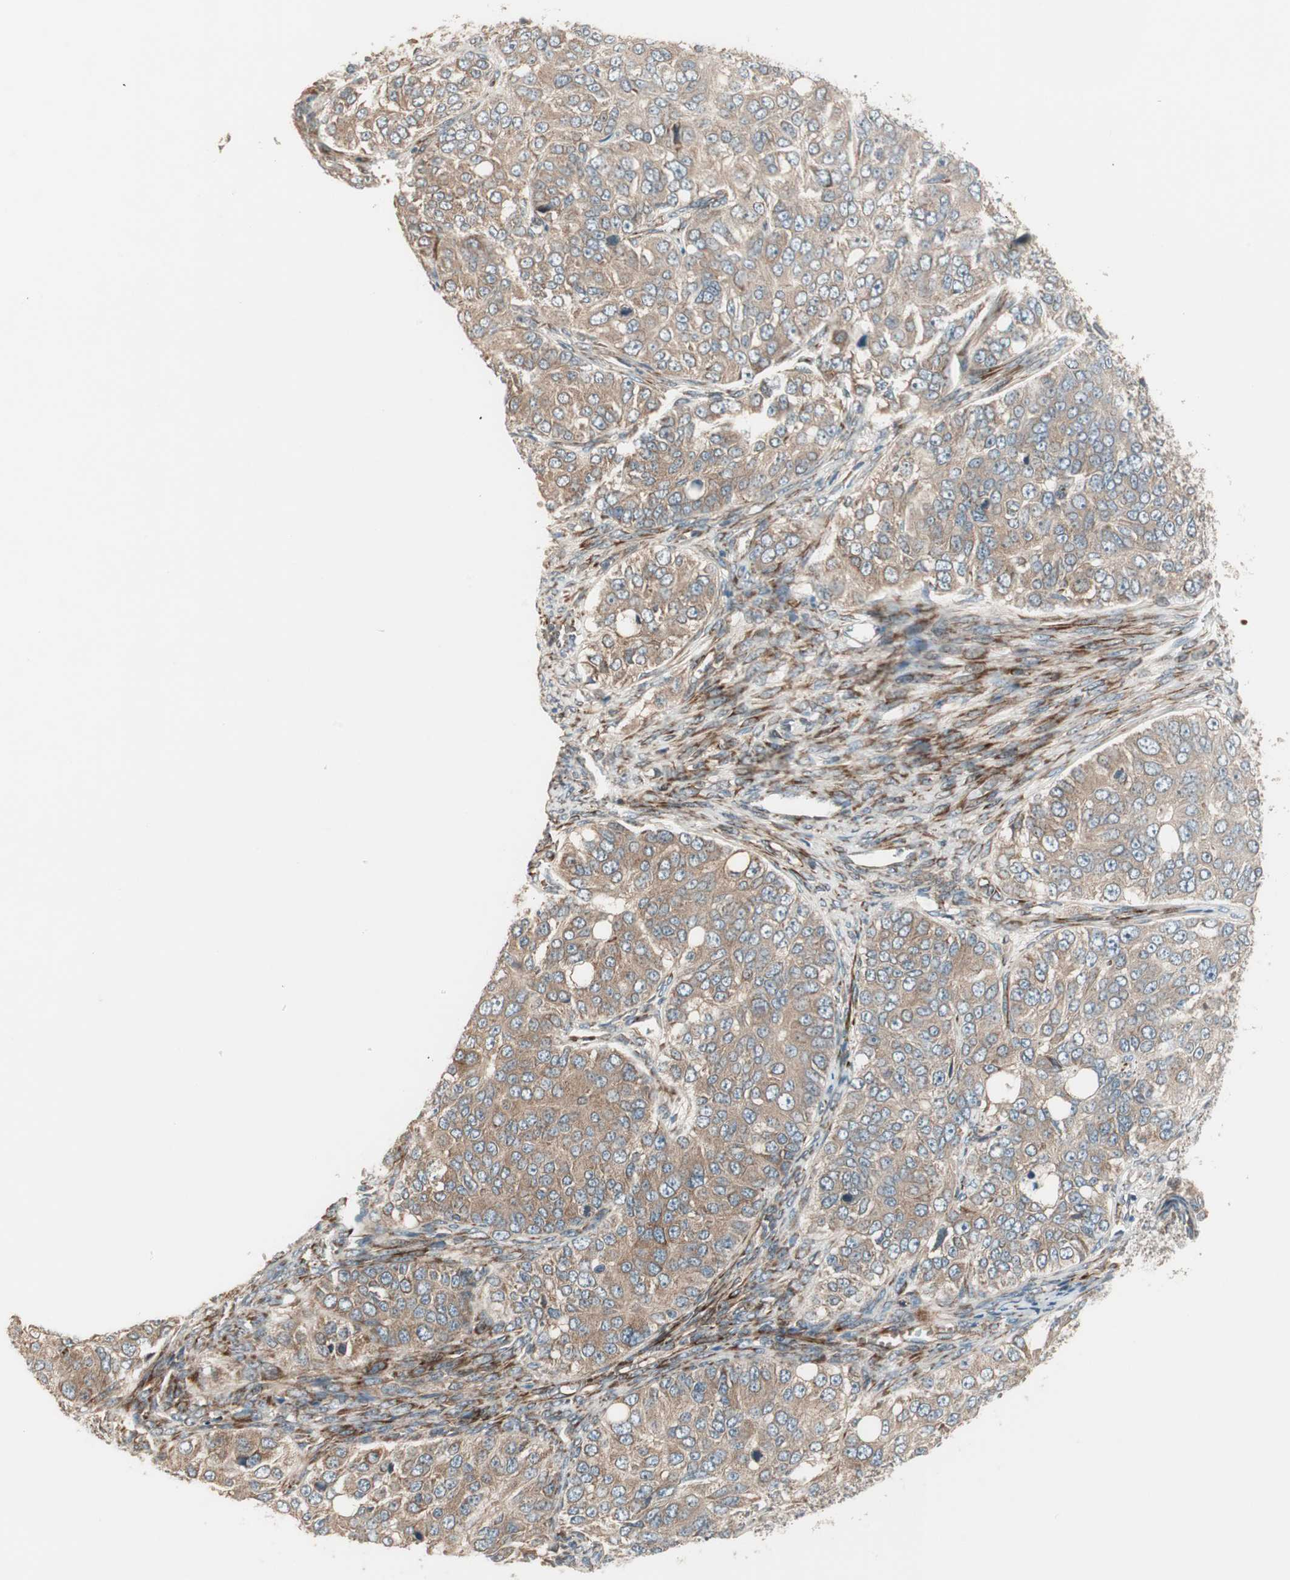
{"staining": {"intensity": "weak", "quantity": ">75%", "location": "cytoplasmic/membranous"}, "tissue": "ovarian cancer", "cell_type": "Tumor cells", "image_type": "cancer", "snomed": [{"axis": "morphology", "description": "Carcinoma, endometroid"}, {"axis": "topography", "description": "Ovary"}], "caption": "A micrograph of ovarian endometroid carcinoma stained for a protein reveals weak cytoplasmic/membranous brown staining in tumor cells.", "gene": "PPP2R5E", "patient": {"sex": "female", "age": 51}}